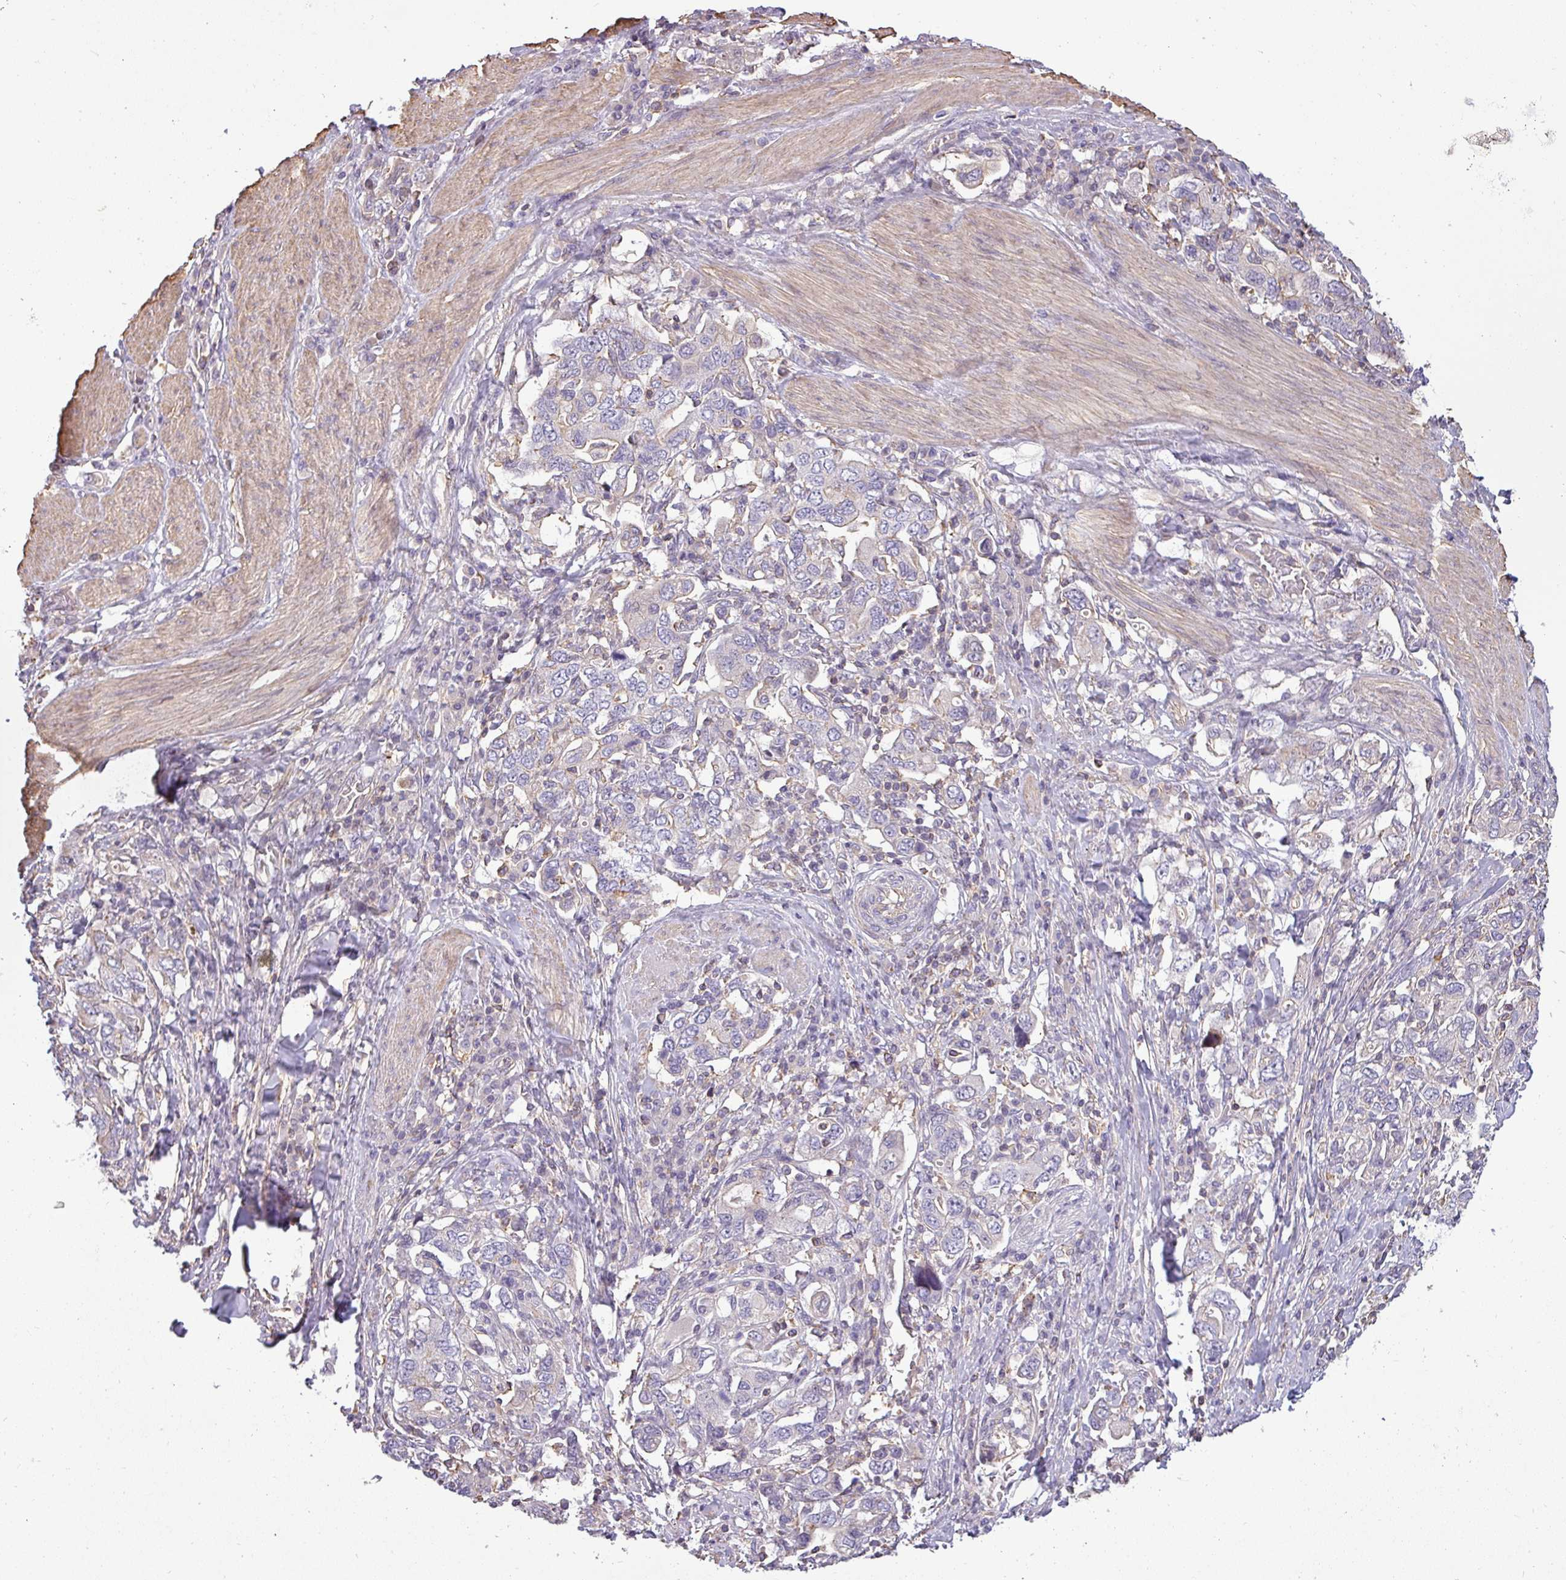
{"staining": {"intensity": "negative", "quantity": "none", "location": "none"}, "tissue": "stomach cancer", "cell_type": "Tumor cells", "image_type": "cancer", "snomed": [{"axis": "morphology", "description": "Adenocarcinoma, NOS"}, {"axis": "topography", "description": "Stomach, upper"}, {"axis": "topography", "description": "Stomach"}], "caption": "An image of human stomach cancer (adenocarcinoma) is negative for staining in tumor cells.", "gene": "ZNF835", "patient": {"sex": "male", "age": 62}}